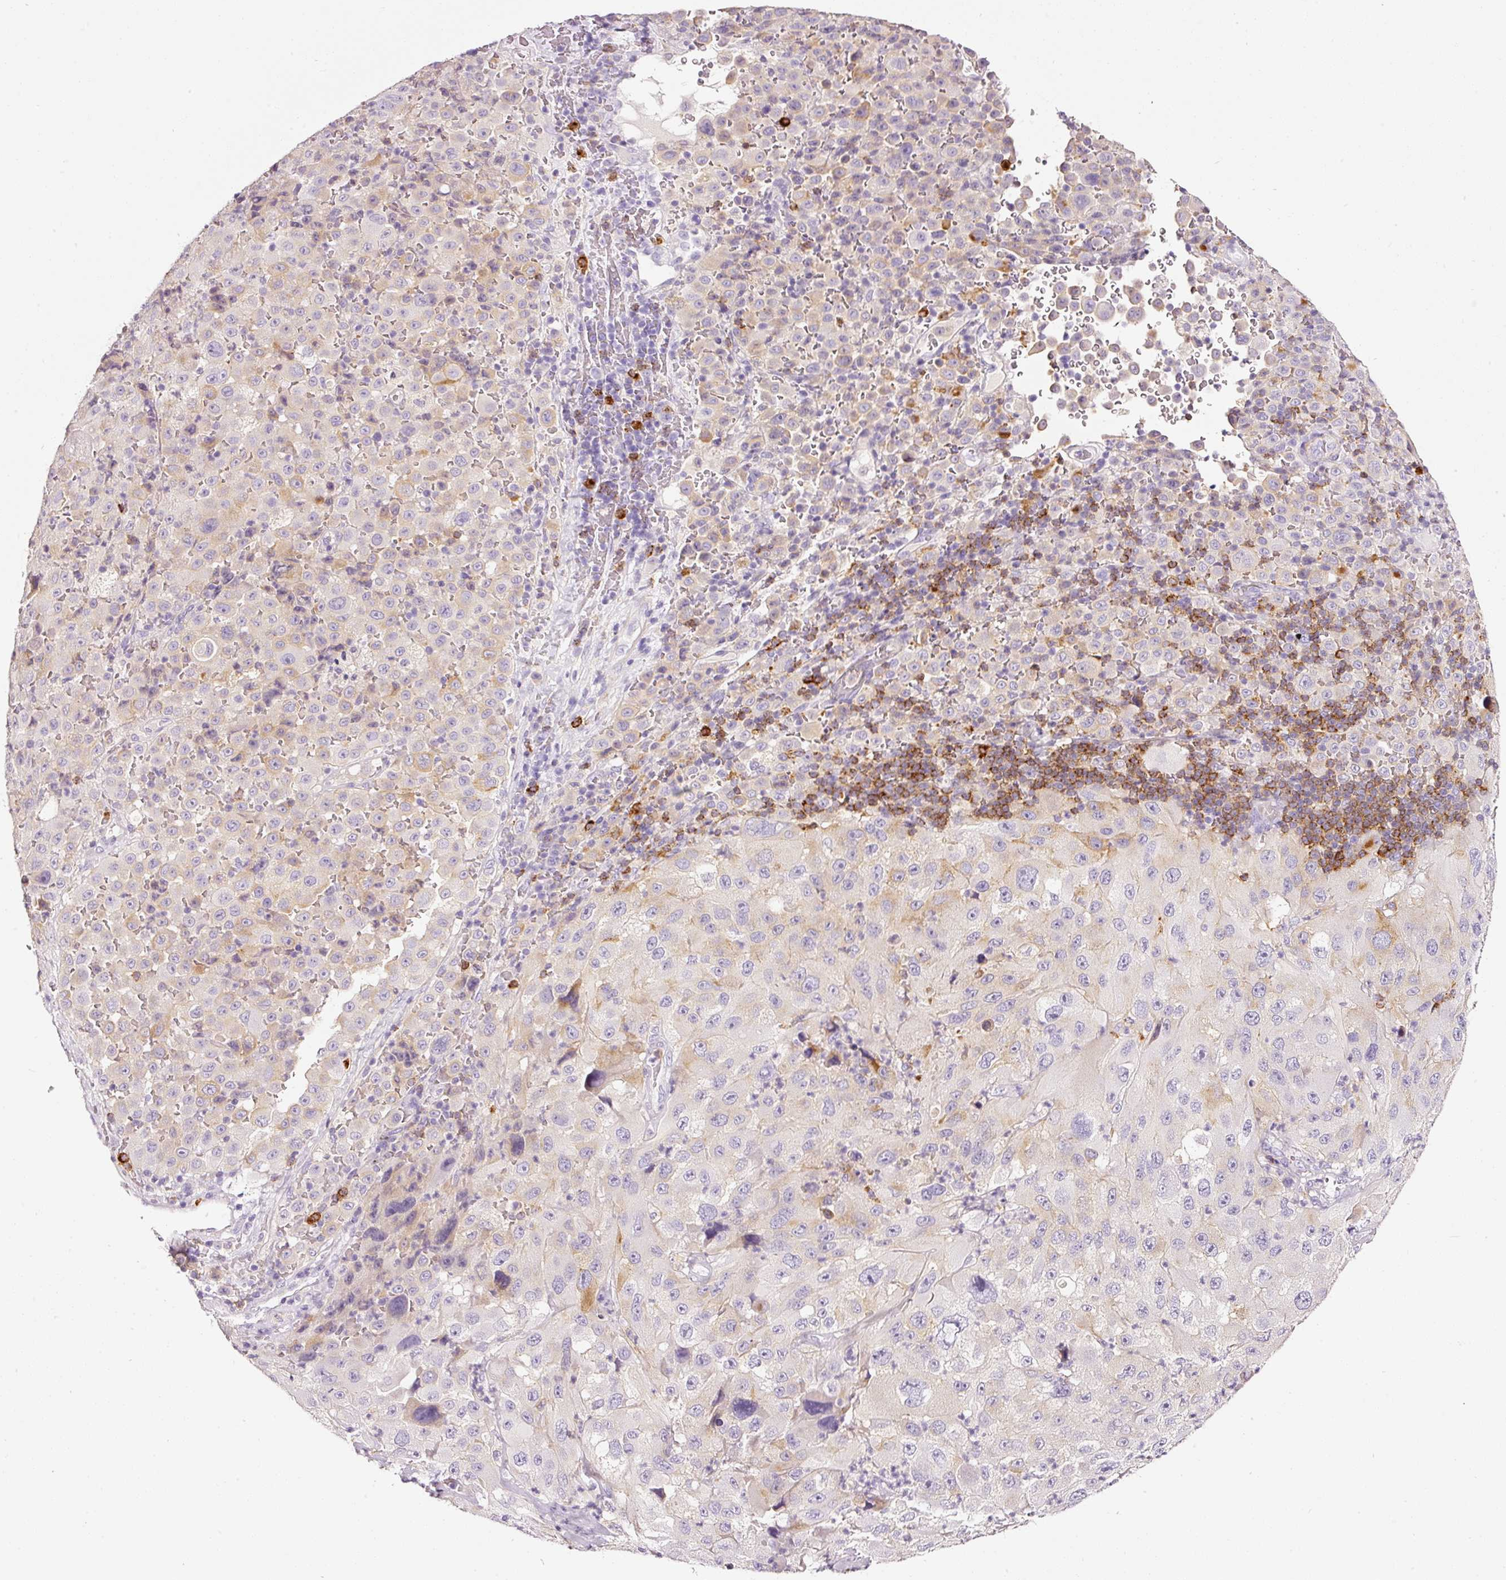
{"staining": {"intensity": "weak", "quantity": "25%-75%", "location": "cytoplasmic/membranous"}, "tissue": "melanoma", "cell_type": "Tumor cells", "image_type": "cancer", "snomed": [{"axis": "morphology", "description": "Malignant melanoma, Metastatic site"}, {"axis": "topography", "description": "Lymph node"}], "caption": "Weak cytoplasmic/membranous protein staining is appreciated in approximately 25%-75% of tumor cells in malignant melanoma (metastatic site). (DAB (3,3'-diaminobenzidine) = brown stain, brightfield microscopy at high magnification).", "gene": "CYB561A3", "patient": {"sex": "male", "age": 62}}